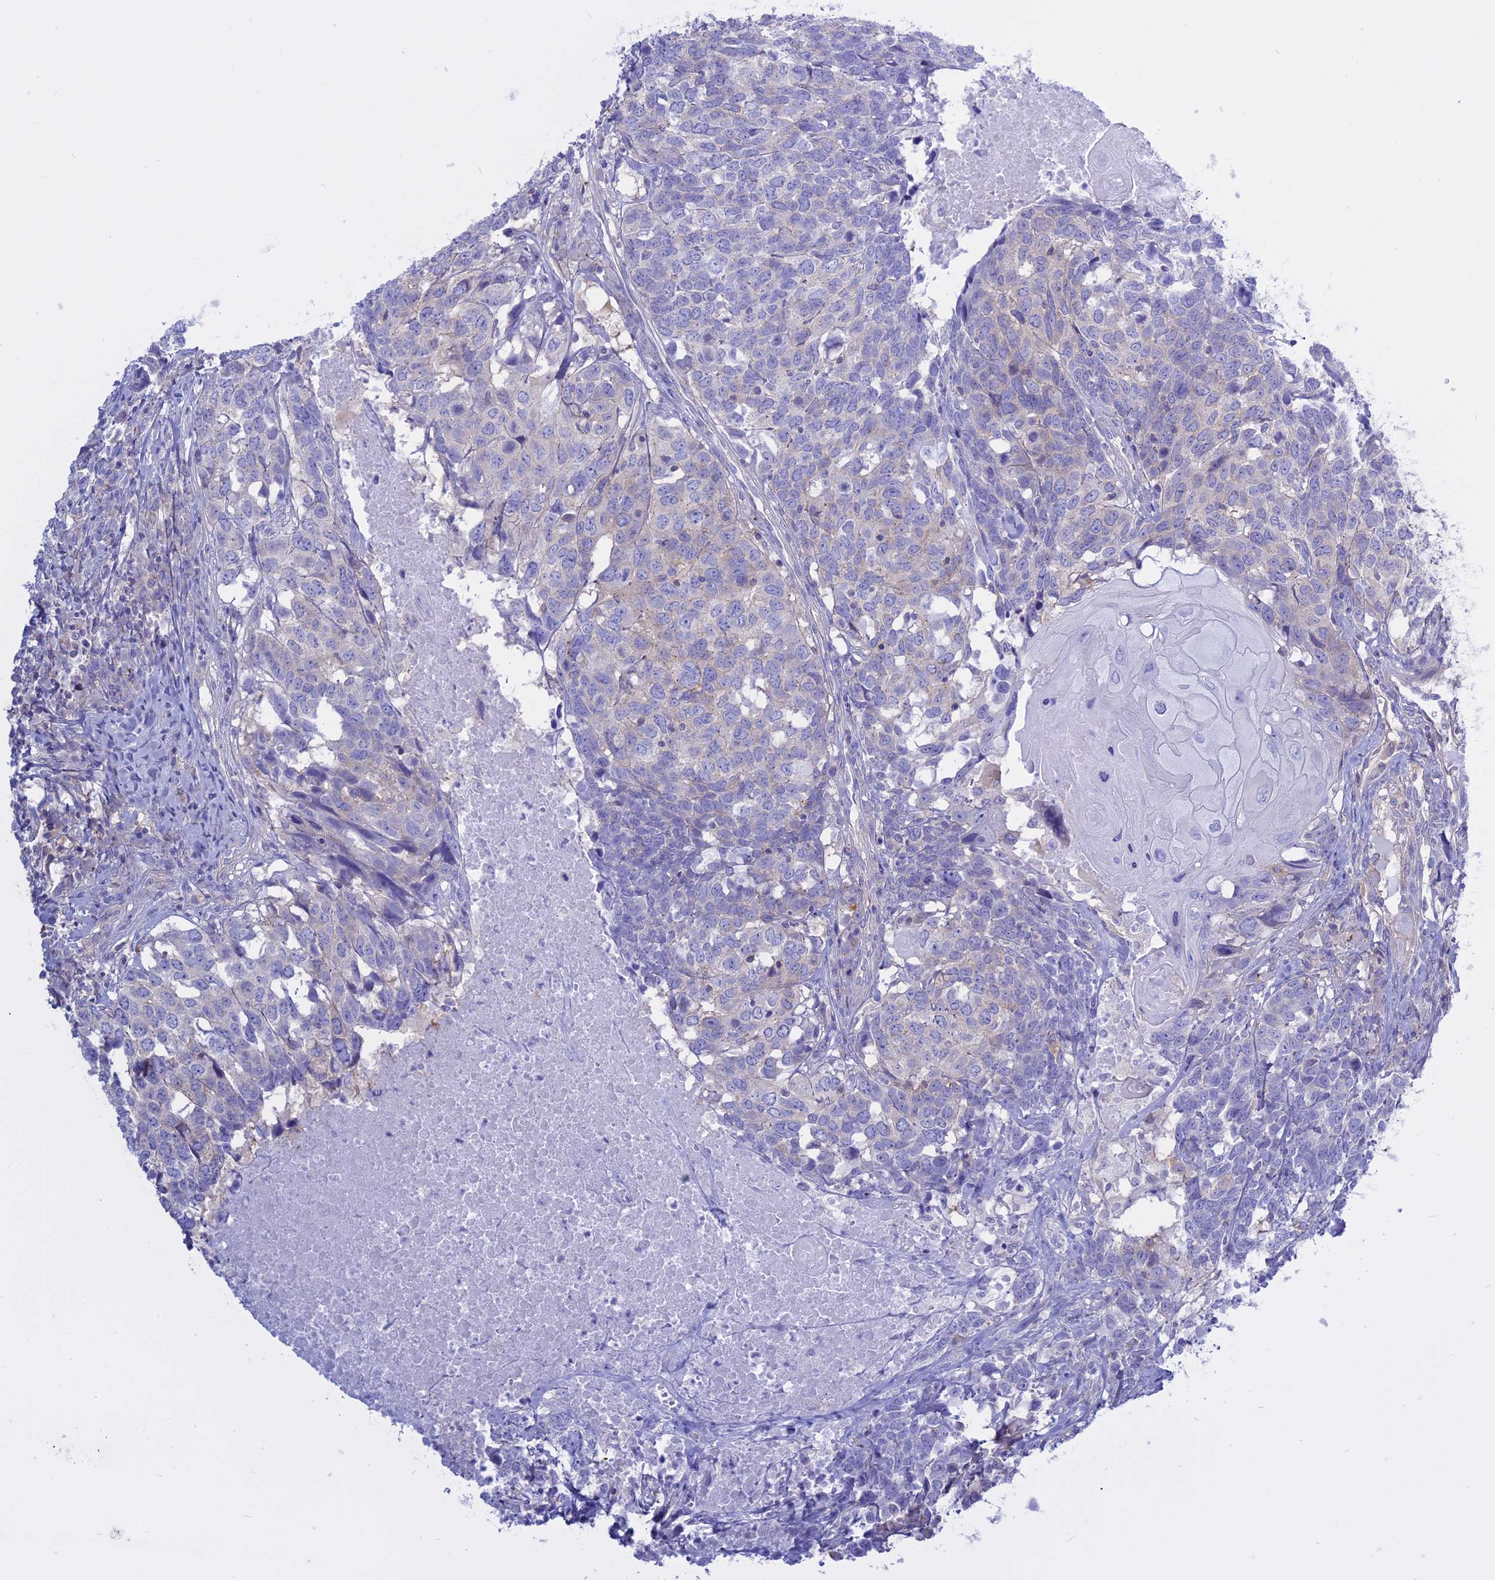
{"staining": {"intensity": "negative", "quantity": "none", "location": "none"}, "tissue": "head and neck cancer", "cell_type": "Tumor cells", "image_type": "cancer", "snomed": [{"axis": "morphology", "description": "Squamous cell carcinoma, NOS"}, {"axis": "topography", "description": "Head-Neck"}], "caption": "There is no significant expression in tumor cells of squamous cell carcinoma (head and neck).", "gene": "AHCYL1", "patient": {"sex": "male", "age": 66}}